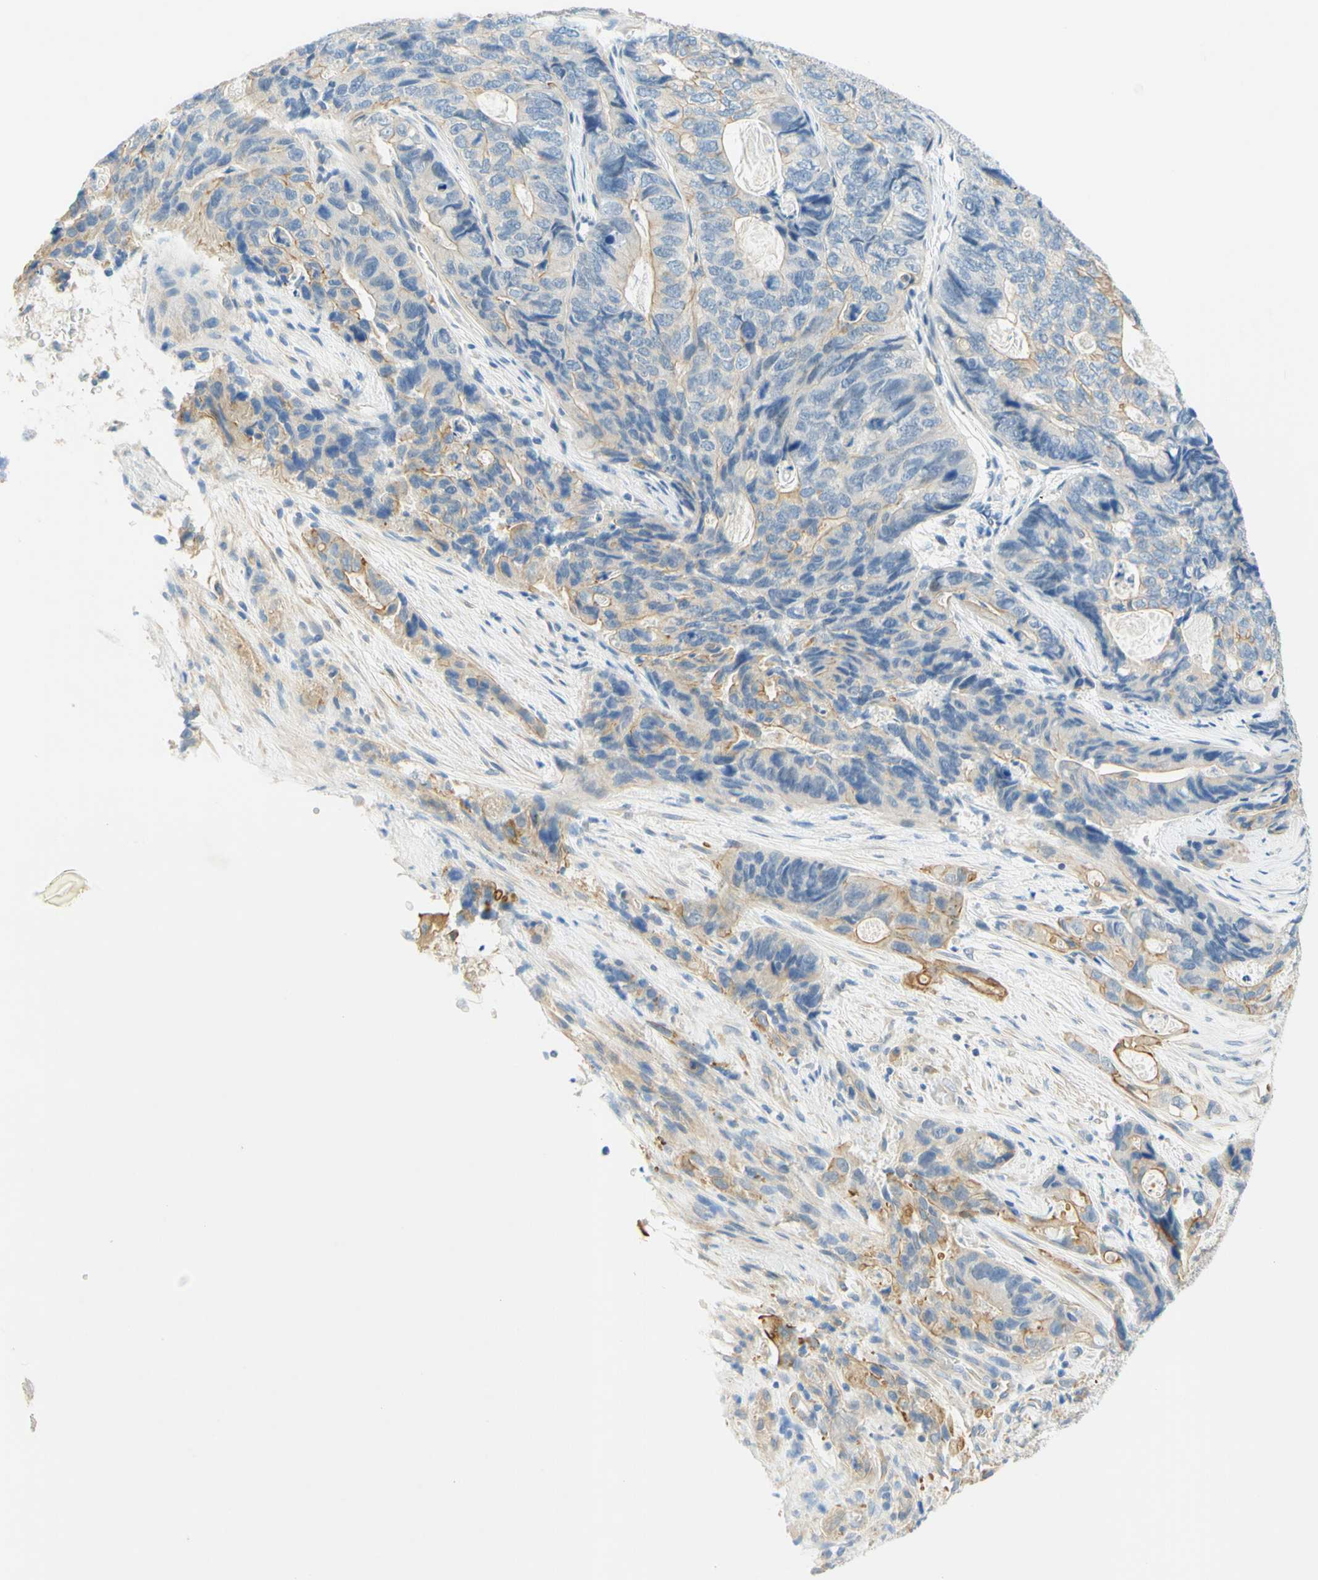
{"staining": {"intensity": "weak", "quantity": "25%-75%", "location": "cytoplasmic/membranous"}, "tissue": "stomach cancer", "cell_type": "Tumor cells", "image_type": "cancer", "snomed": [{"axis": "morphology", "description": "Adenocarcinoma, NOS"}, {"axis": "topography", "description": "Stomach"}], "caption": "Immunohistochemical staining of adenocarcinoma (stomach) shows low levels of weak cytoplasmic/membranous positivity in about 25%-75% of tumor cells. (IHC, brightfield microscopy, high magnification).", "gene": "ENTREP2", "patient": {"sex": "female", "age": 89}}